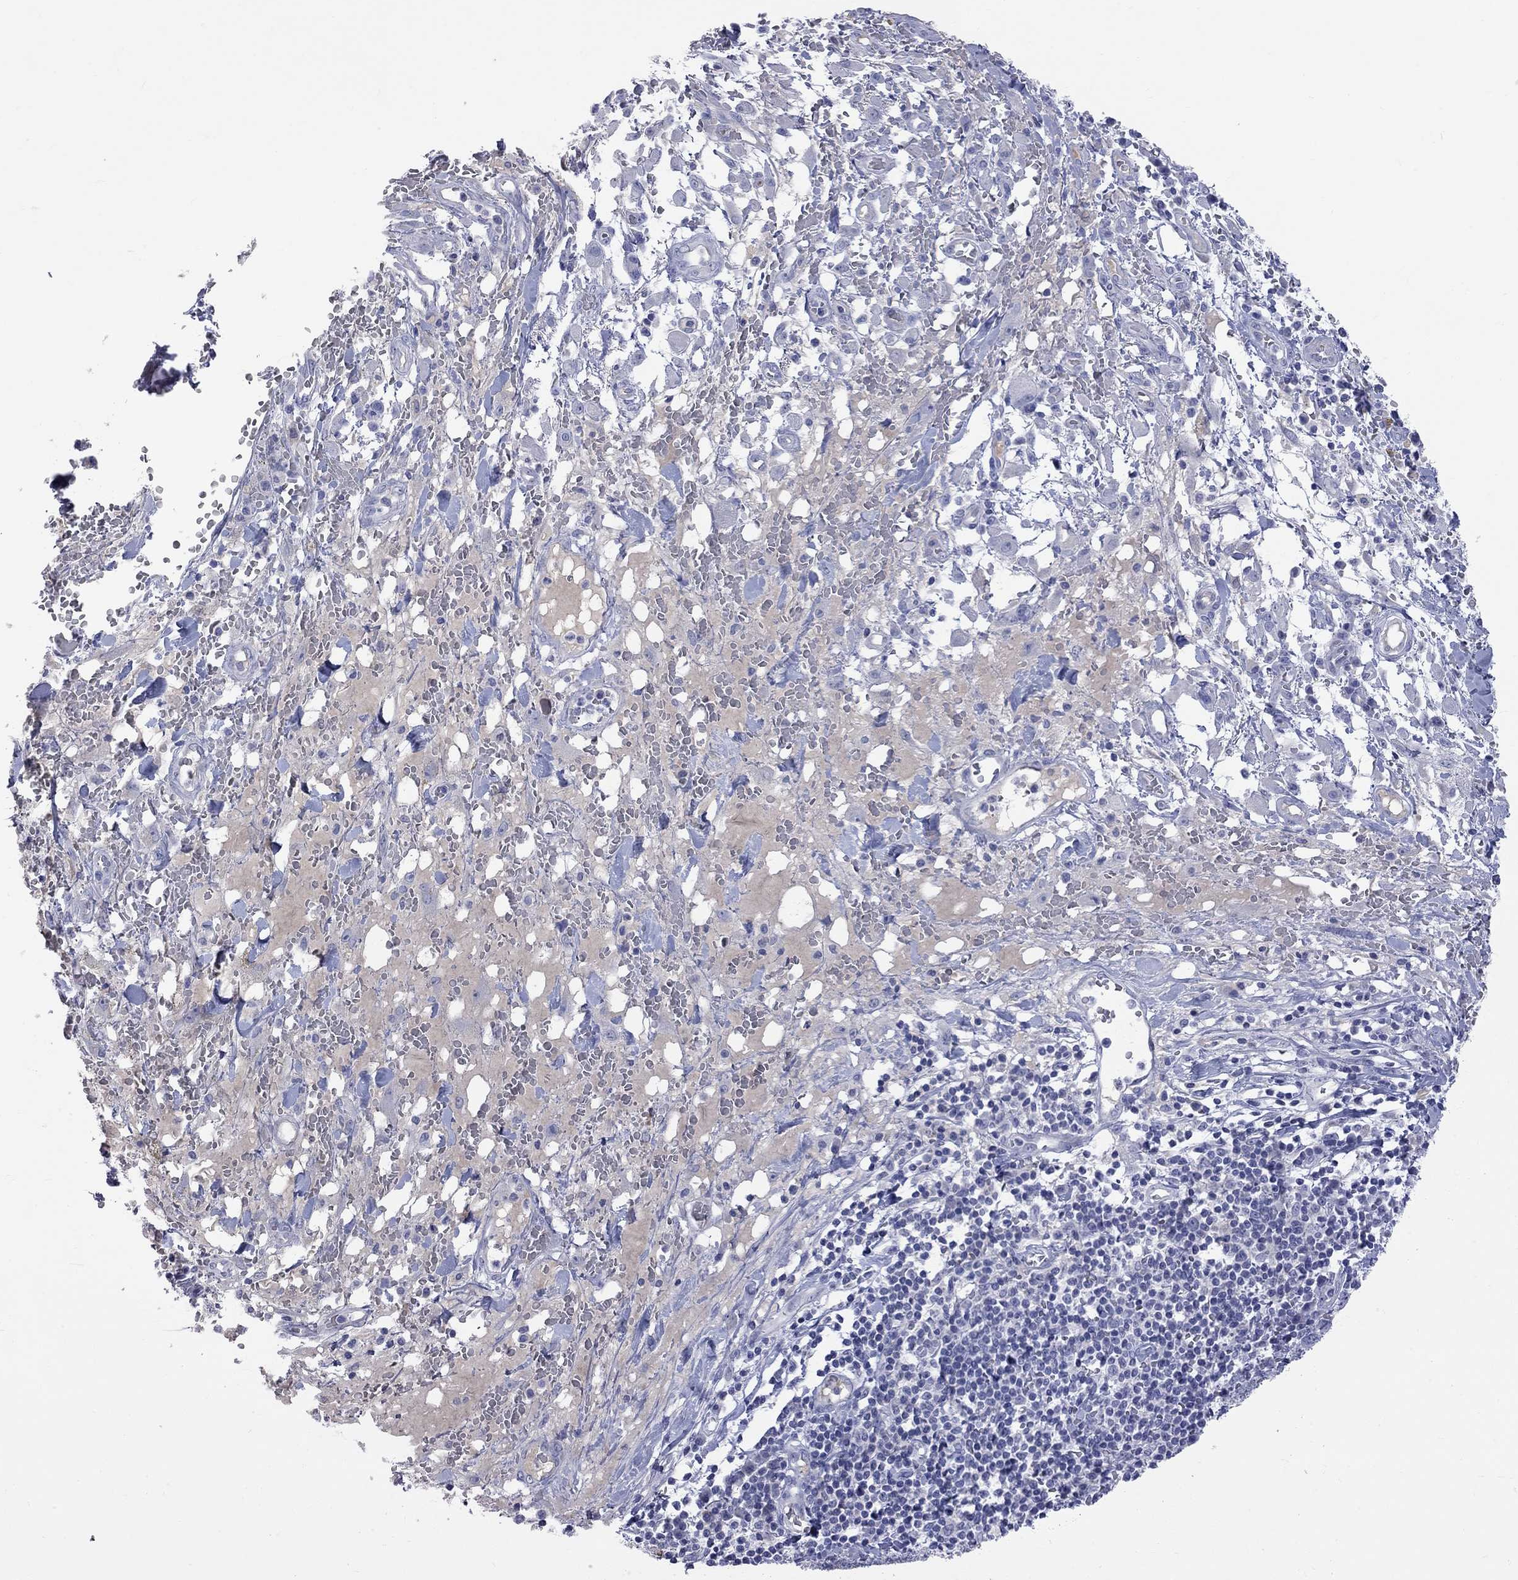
{"staining": {"intensity": "negative", "quantity": "none", "location": "none"}, "tissue": "melanoma", "cell_type": "Tumor cells", "image_type": "cancer", "snomed": [{"axis": "morphology", "description": "Malignant melanoma, NOS"}, {"axis": "topography", "description": "Skin"}], "caption": "A histopathology image of human malignant melanoma is negative for staining in tumor cells.", "gene": "KCND2", "patient": {"sex": "female", "age": 91}}